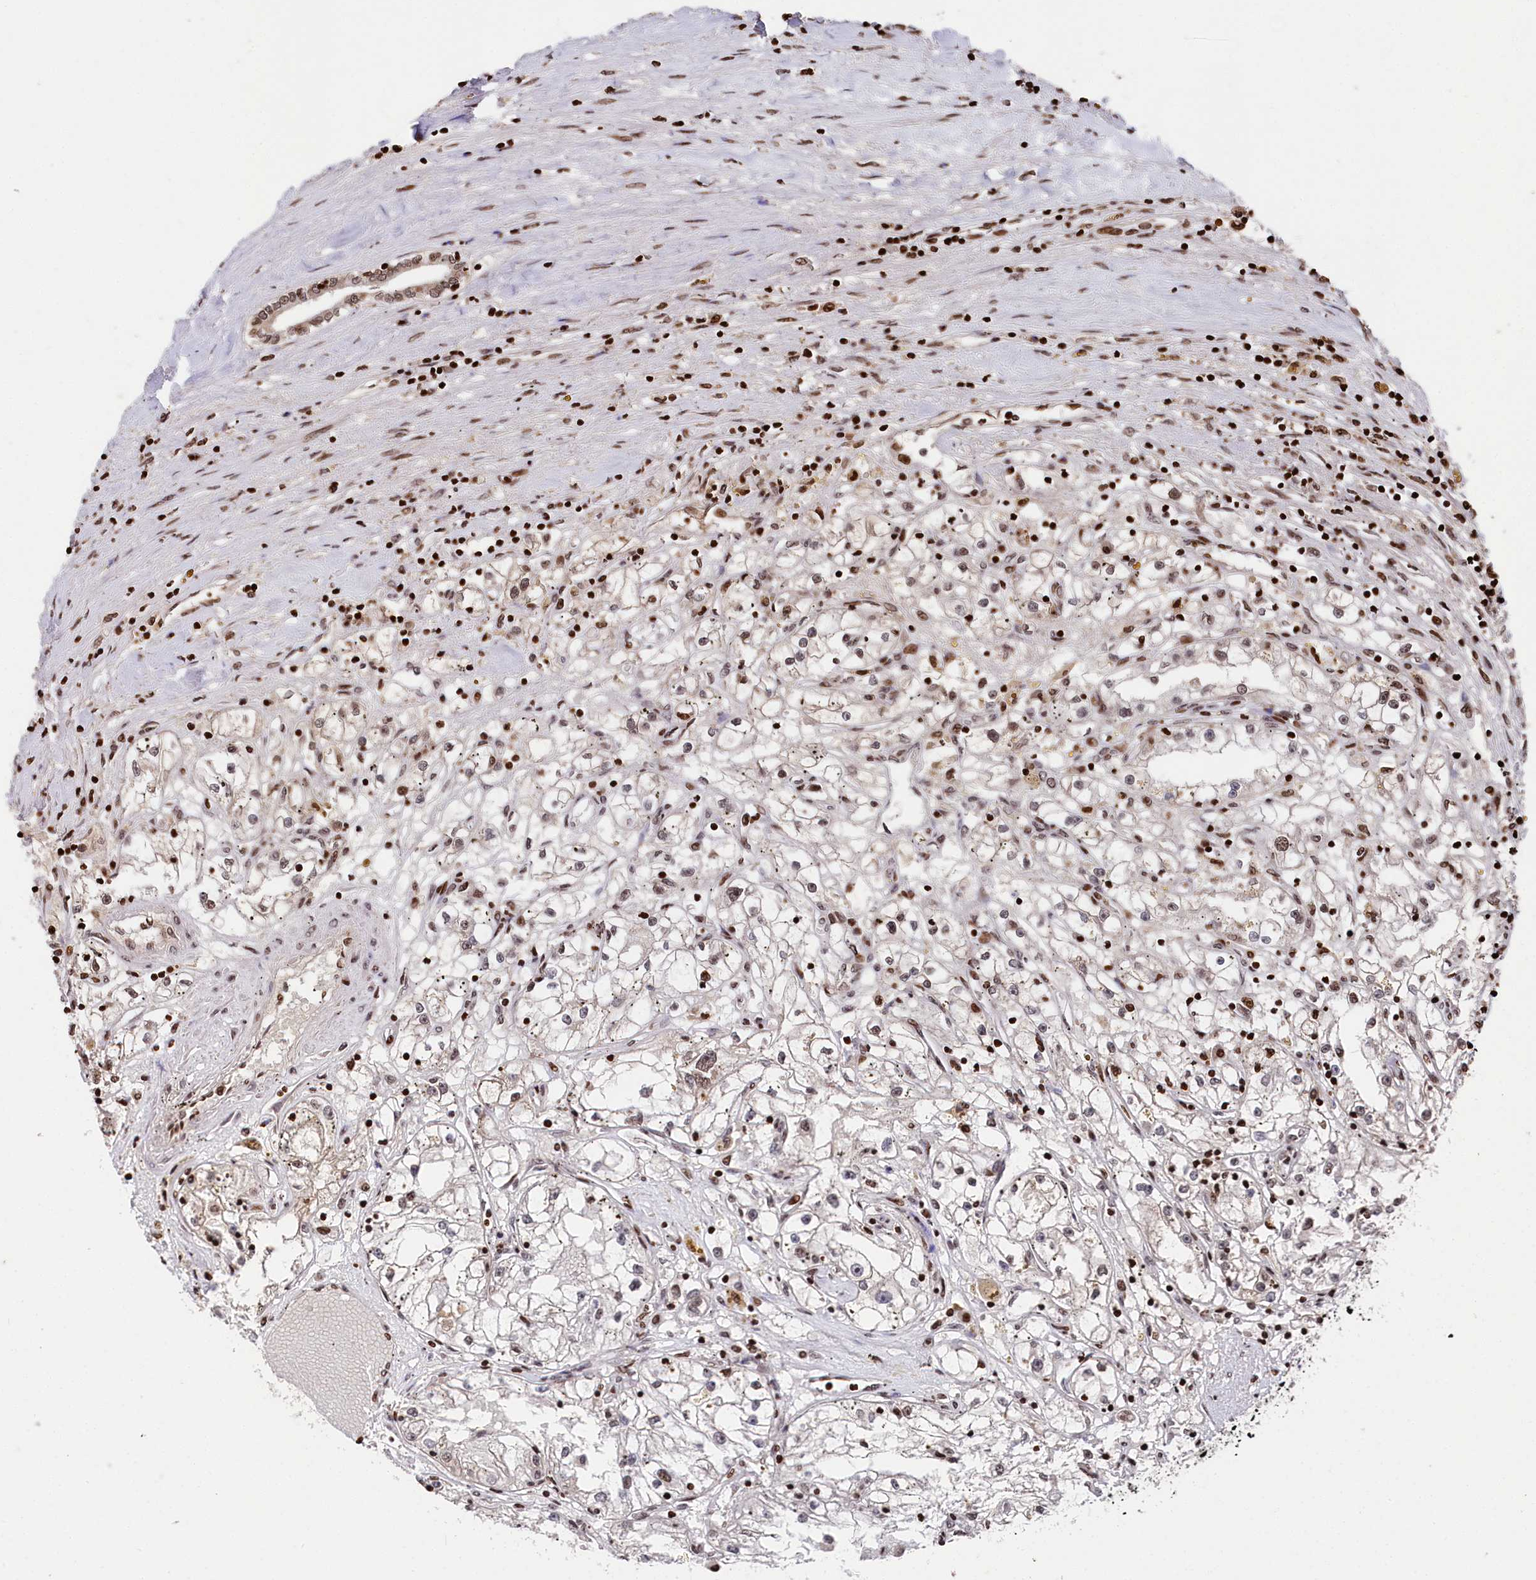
{"staining": {"intensity": "moderate", "quantity": "25%-75%", "location": "cytoplasmic/membranous,nuclear"}, "tissue": "renal cancer", "cell_type": "Tumor cells", "image_type": "cancer", "snomed": [{"axis": "morphology", "description": "Adenocarcinoma, NOS"}, {"axis": "topography", "description": "Kidney"}], "caption": "Renal cancer stained with immunohistochemistry (IHC) reveals moderate cytoplasmic/membranous and nuclear expression in about 25%-75% of tumor cells.", "gene": "MCF2L2", "patient": {"sex": "male", "age": 56}}